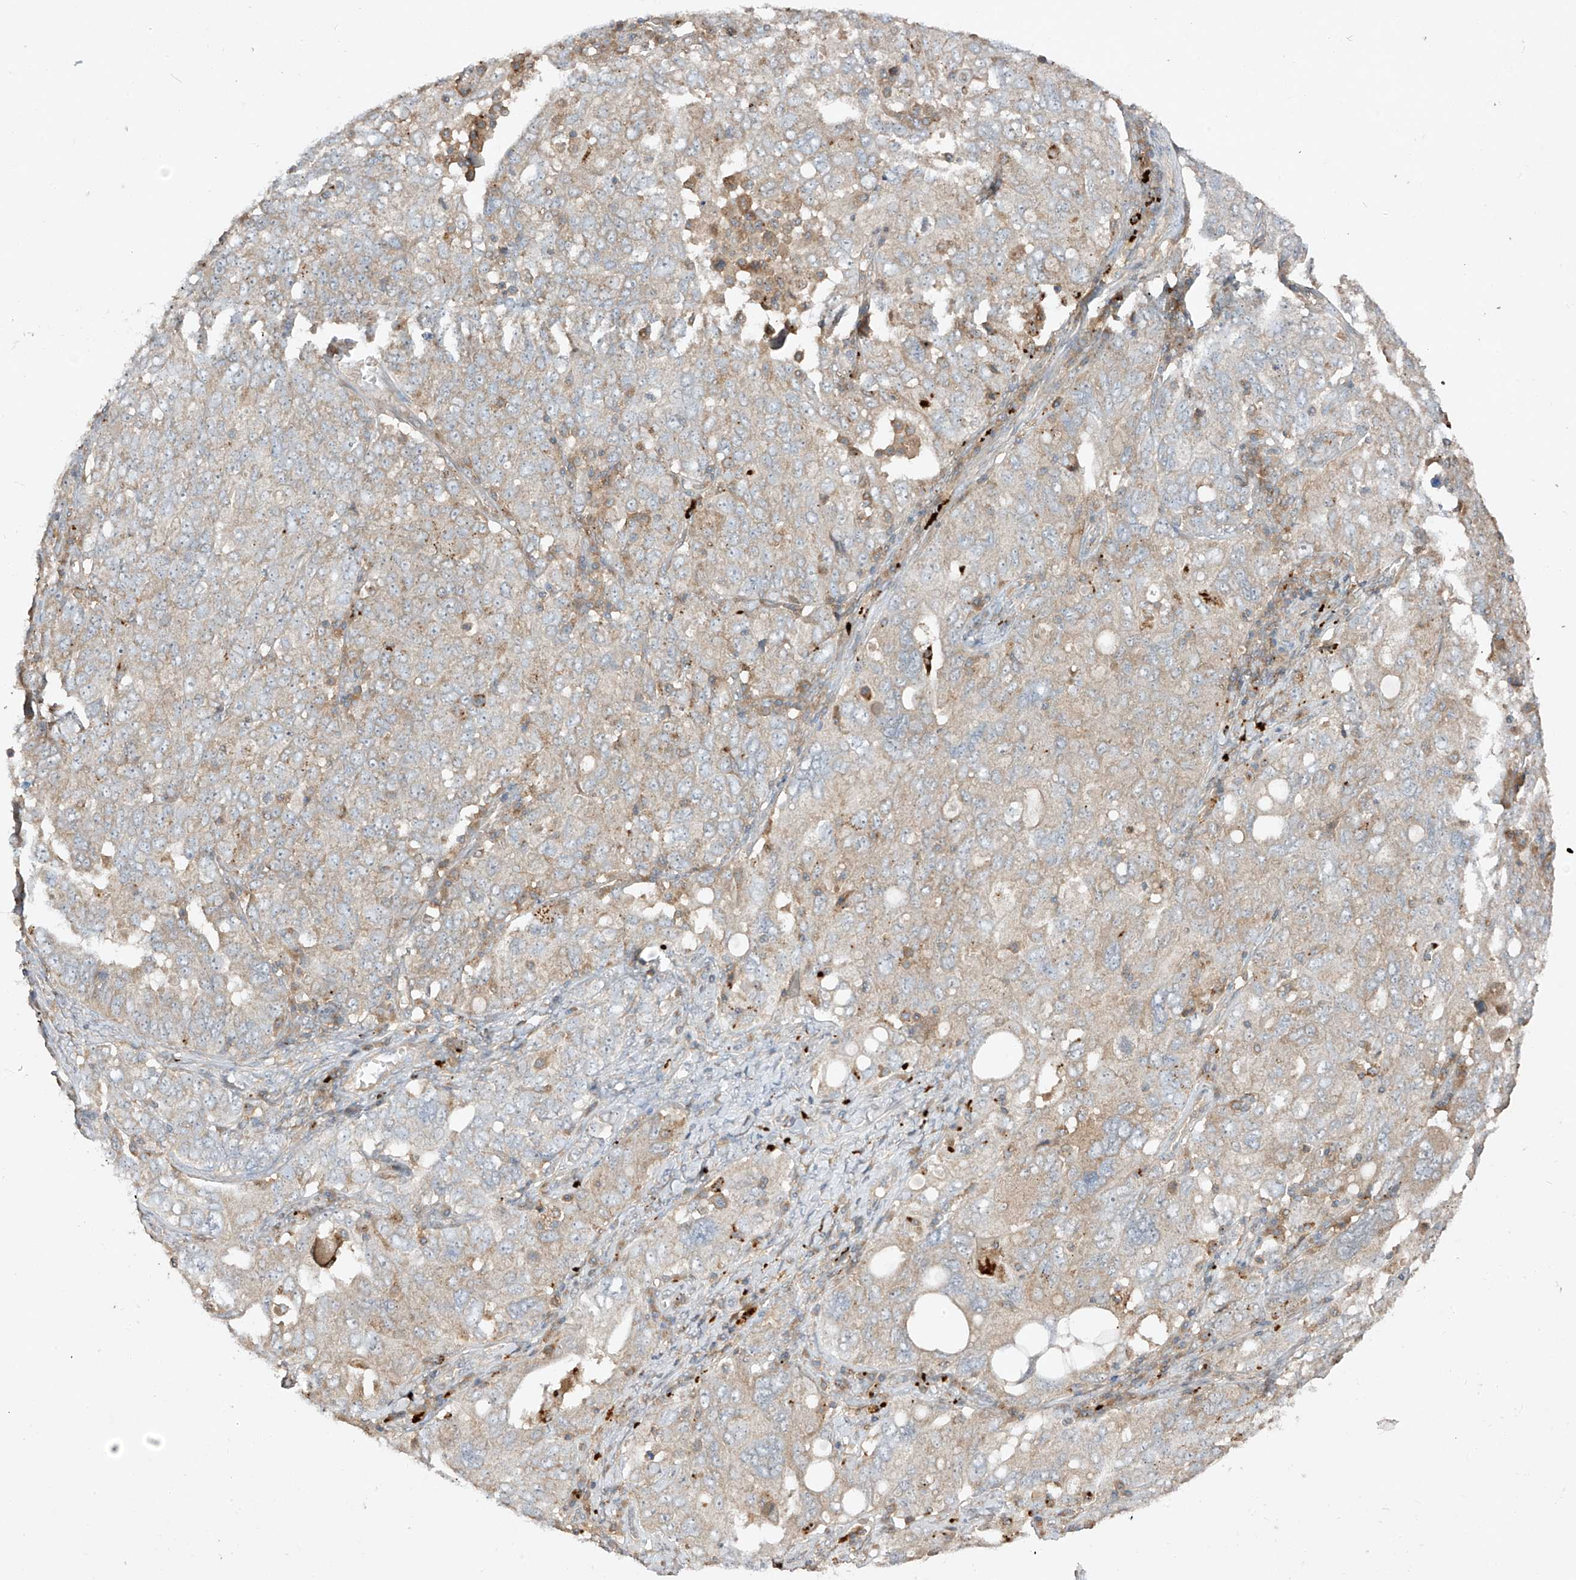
{"staining": {"intensity": "weak", "quantity": "<25%", "location": "cytoplasmic/membranous"}, "tissue": "ovarian cancer", "cell_type": "Tumor cells", "image_type": "cancer", "snomed": [{"axis": "morphology", "description": "Carcinoma, endometroid"}, {"axis": "topography", "description": "Ovary"}], "caption": "Immunohistochemistry (IHC) histopathology image of neoplastic tissue: ovarian cancer stained with DAB demonstrates no significant protein staining in tumor cells.", "gene": "LDAH", "patient": {"sex": "female", "age": 62}}